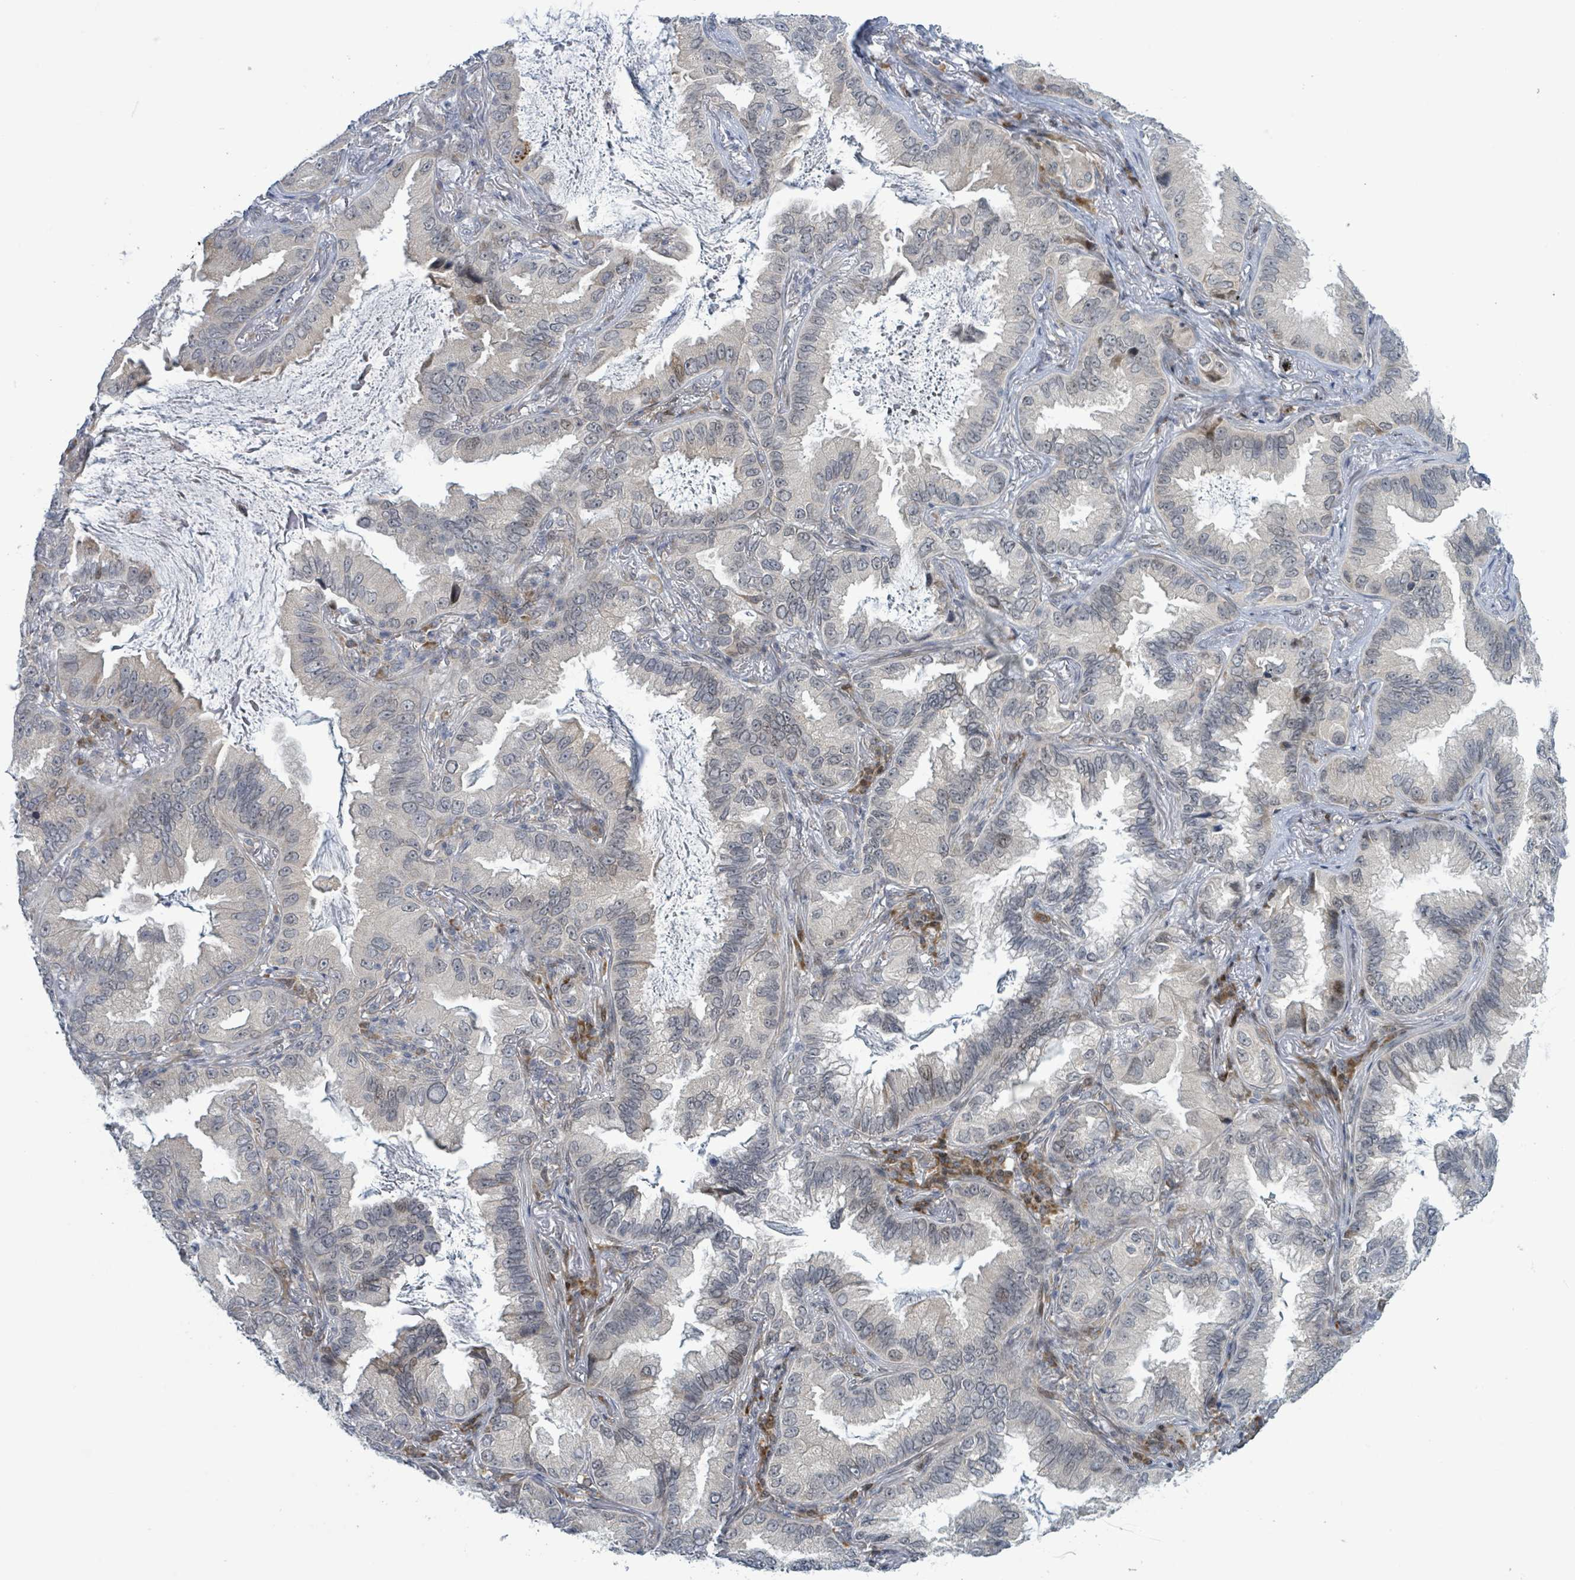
{"staining": {"intensity": "negative", "quantity": "none", "location": "none"}, "tissue": "lung cancer", "cell_type": "Tumor cells", "image_type": "cancer", "snomed": [{"axis": "morphology", "description": "Adenocarcinoma, NOS"}, {"axis": "topography", "description": "Lung"}], "caption": "Human adenocarcinoma (lung) stained for a protein using immunohistochemistry (IHC) demonstrates no staining in tumor cells.", "gene": "RPL32", "patient": {"sex": "female", "age": 69}}